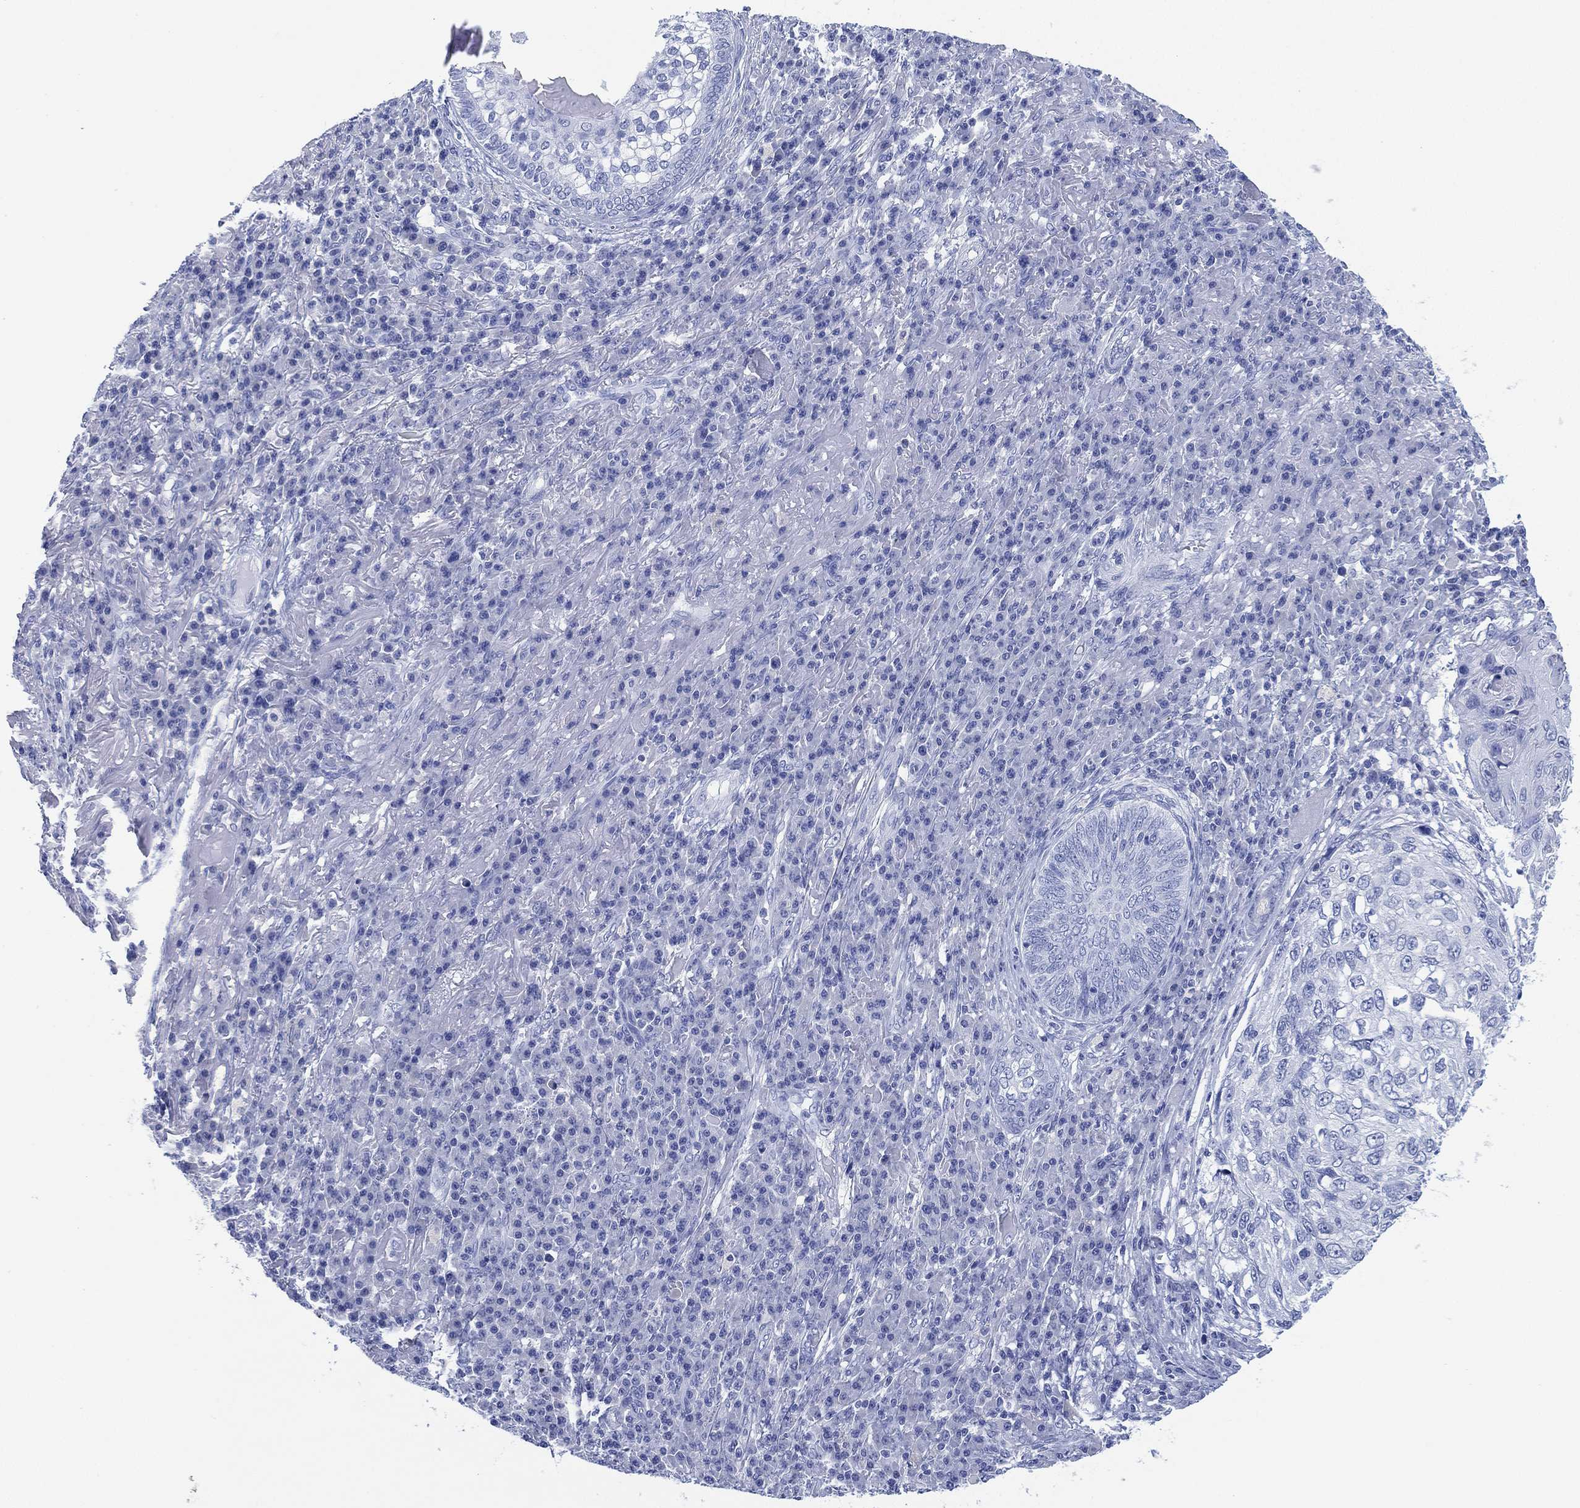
{"staining": {"intensity": "negative", "quantity": "none", "location": "none"}, "tissue": "skin cancer", "cell_type": "Tumor cells", "image_type": "cancer", "snomed": [{"axis": "morphology", "description": "Squamous cell carcinoma, NOS"}, {"axis": "topography", "description": "Skin"}], "caption": "A histopathology image of skin squamous cell carcinoma stained for a protein exhibits no brown staining in tumor cells.", "gene": "SLC9C2", "patient": {"sex": "male", "age": 92}}